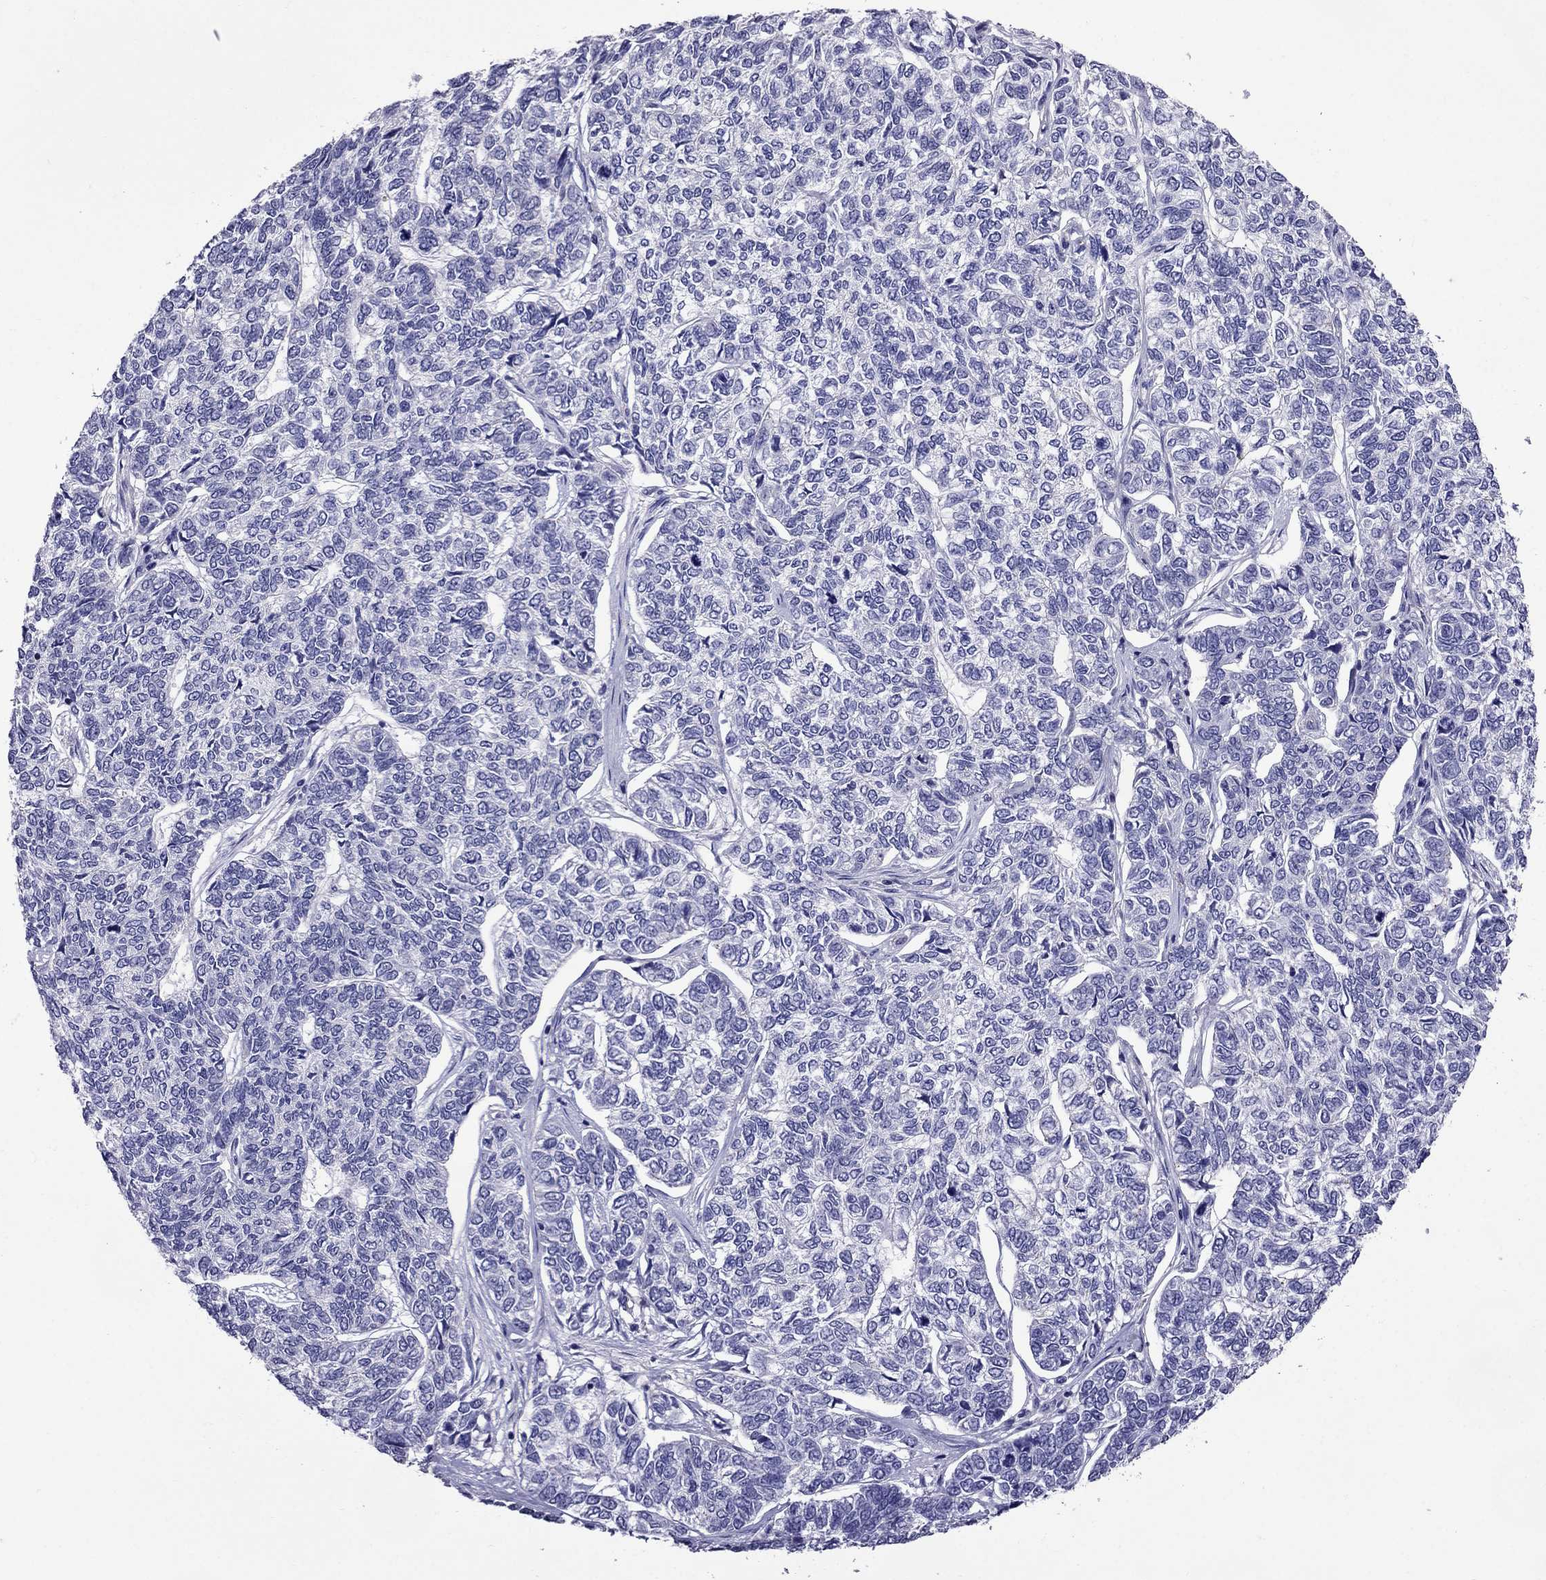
{"staining": {"intensity": "negative", "quantity": "none", "location": "none"}, "tissue": "skin cancer", "cell_type": "Tumor cells", "image_type": "cancer", "snomed": [{"axis": "morphology", "description": "Basal cell carcinoma"}, {"axis": "topography", "description": "Skin"}], "caption": "Image shows no protein expression in tumor cells of skin cancer tissue.", "gene": "OXCT2", "patient": {"sex": "female", "age": 65}}